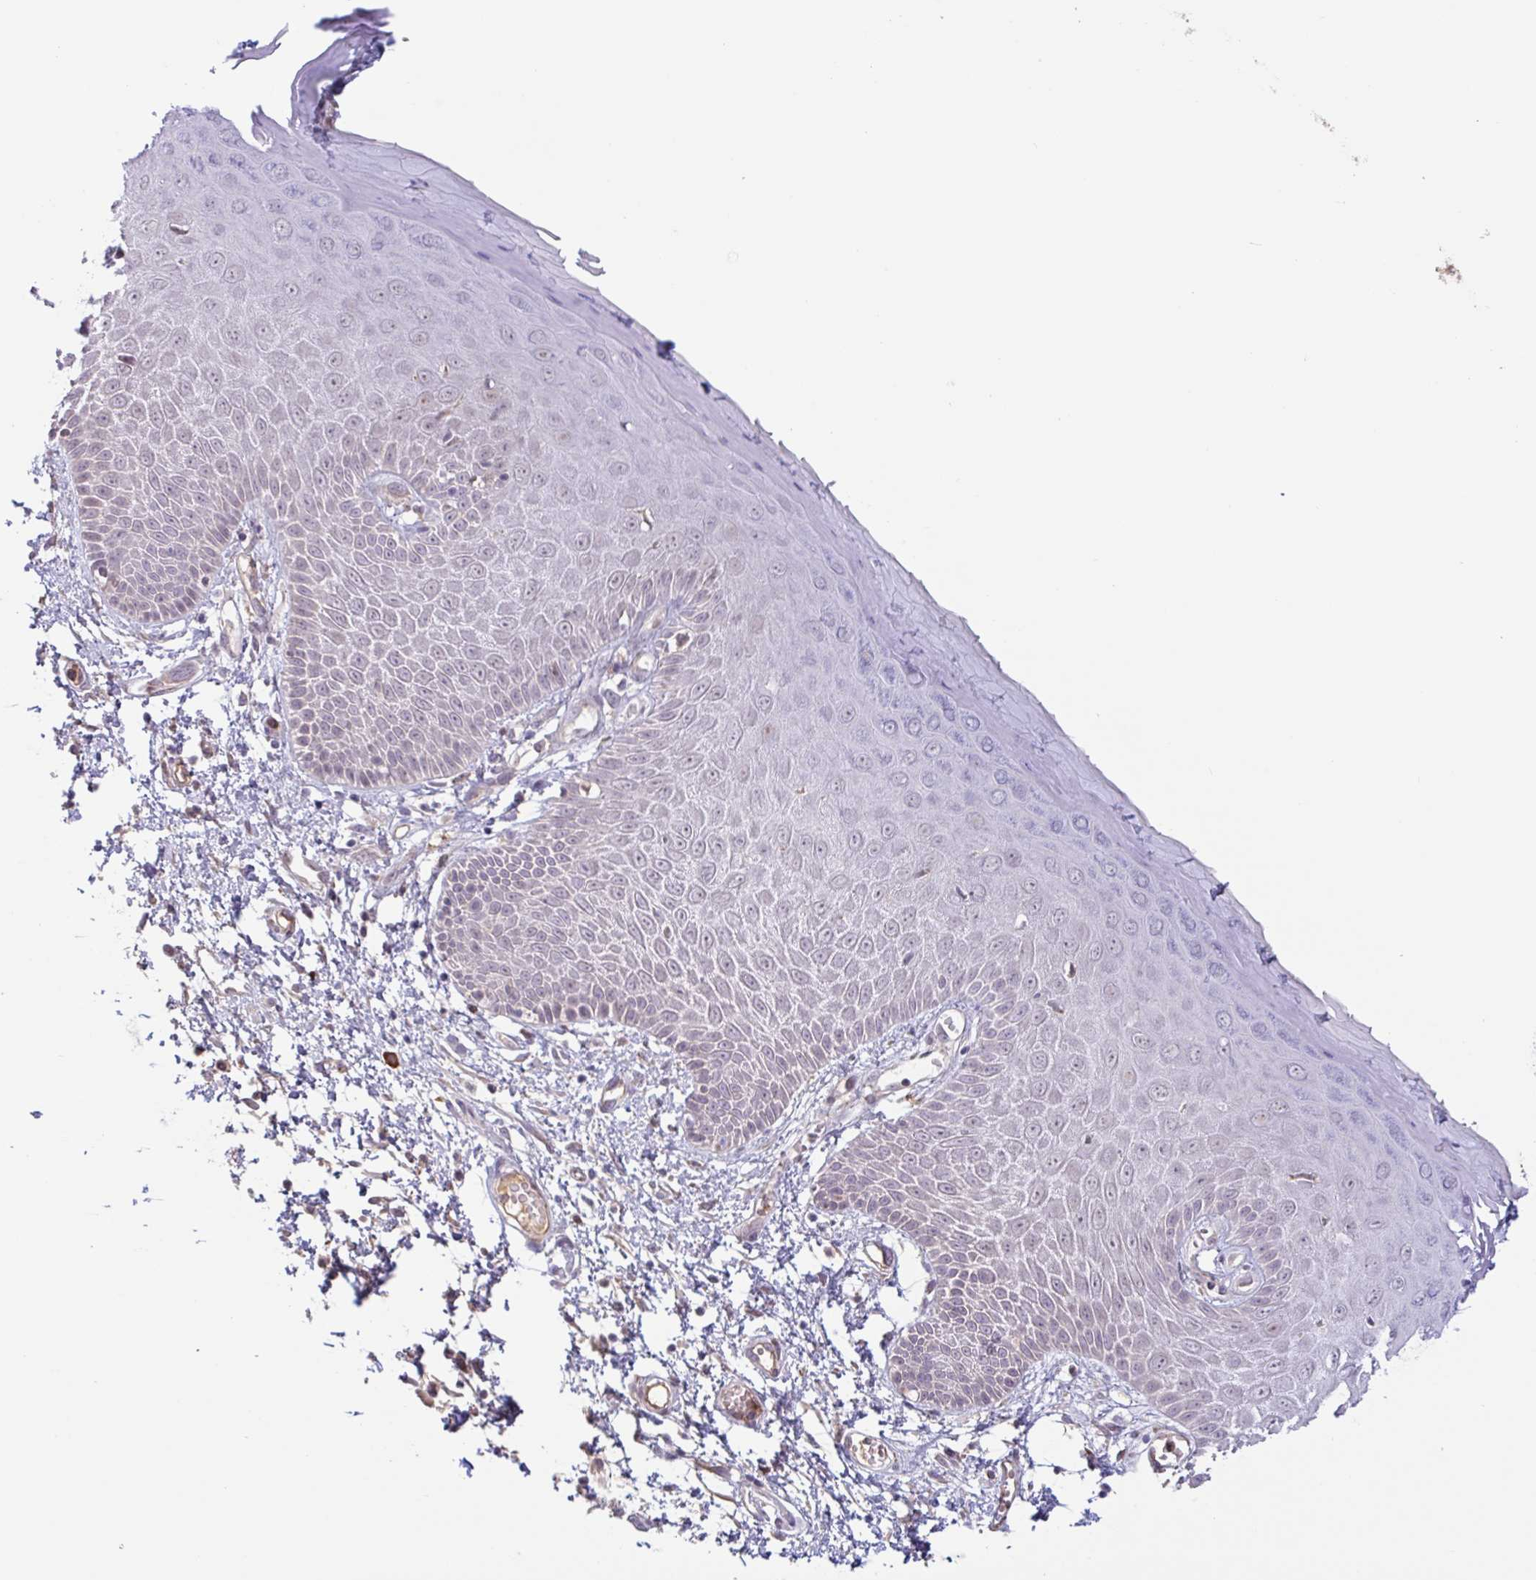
{"staining": {"intensity": "weak", "quantity": ">75%", "location": "nuclear"}, "tissue": "skin", "cell_type": "Epidermal cells", "image_type": "normal", "snomed": [{"axis": "morphology", "description": "Normal tissue, NOS"}, {"axis": "topography", "description": "Anal"}, {"axis": "topography", "description": "Peripheral nerve tissue"}], "caption": "Brown immunohistochemical staining in unremarkable human skin reveals weak nuclear positivity in approximately >75% of epidermal cells.", "gene": "TAF1D", "patient": {"sex": "male", "age": 78}}